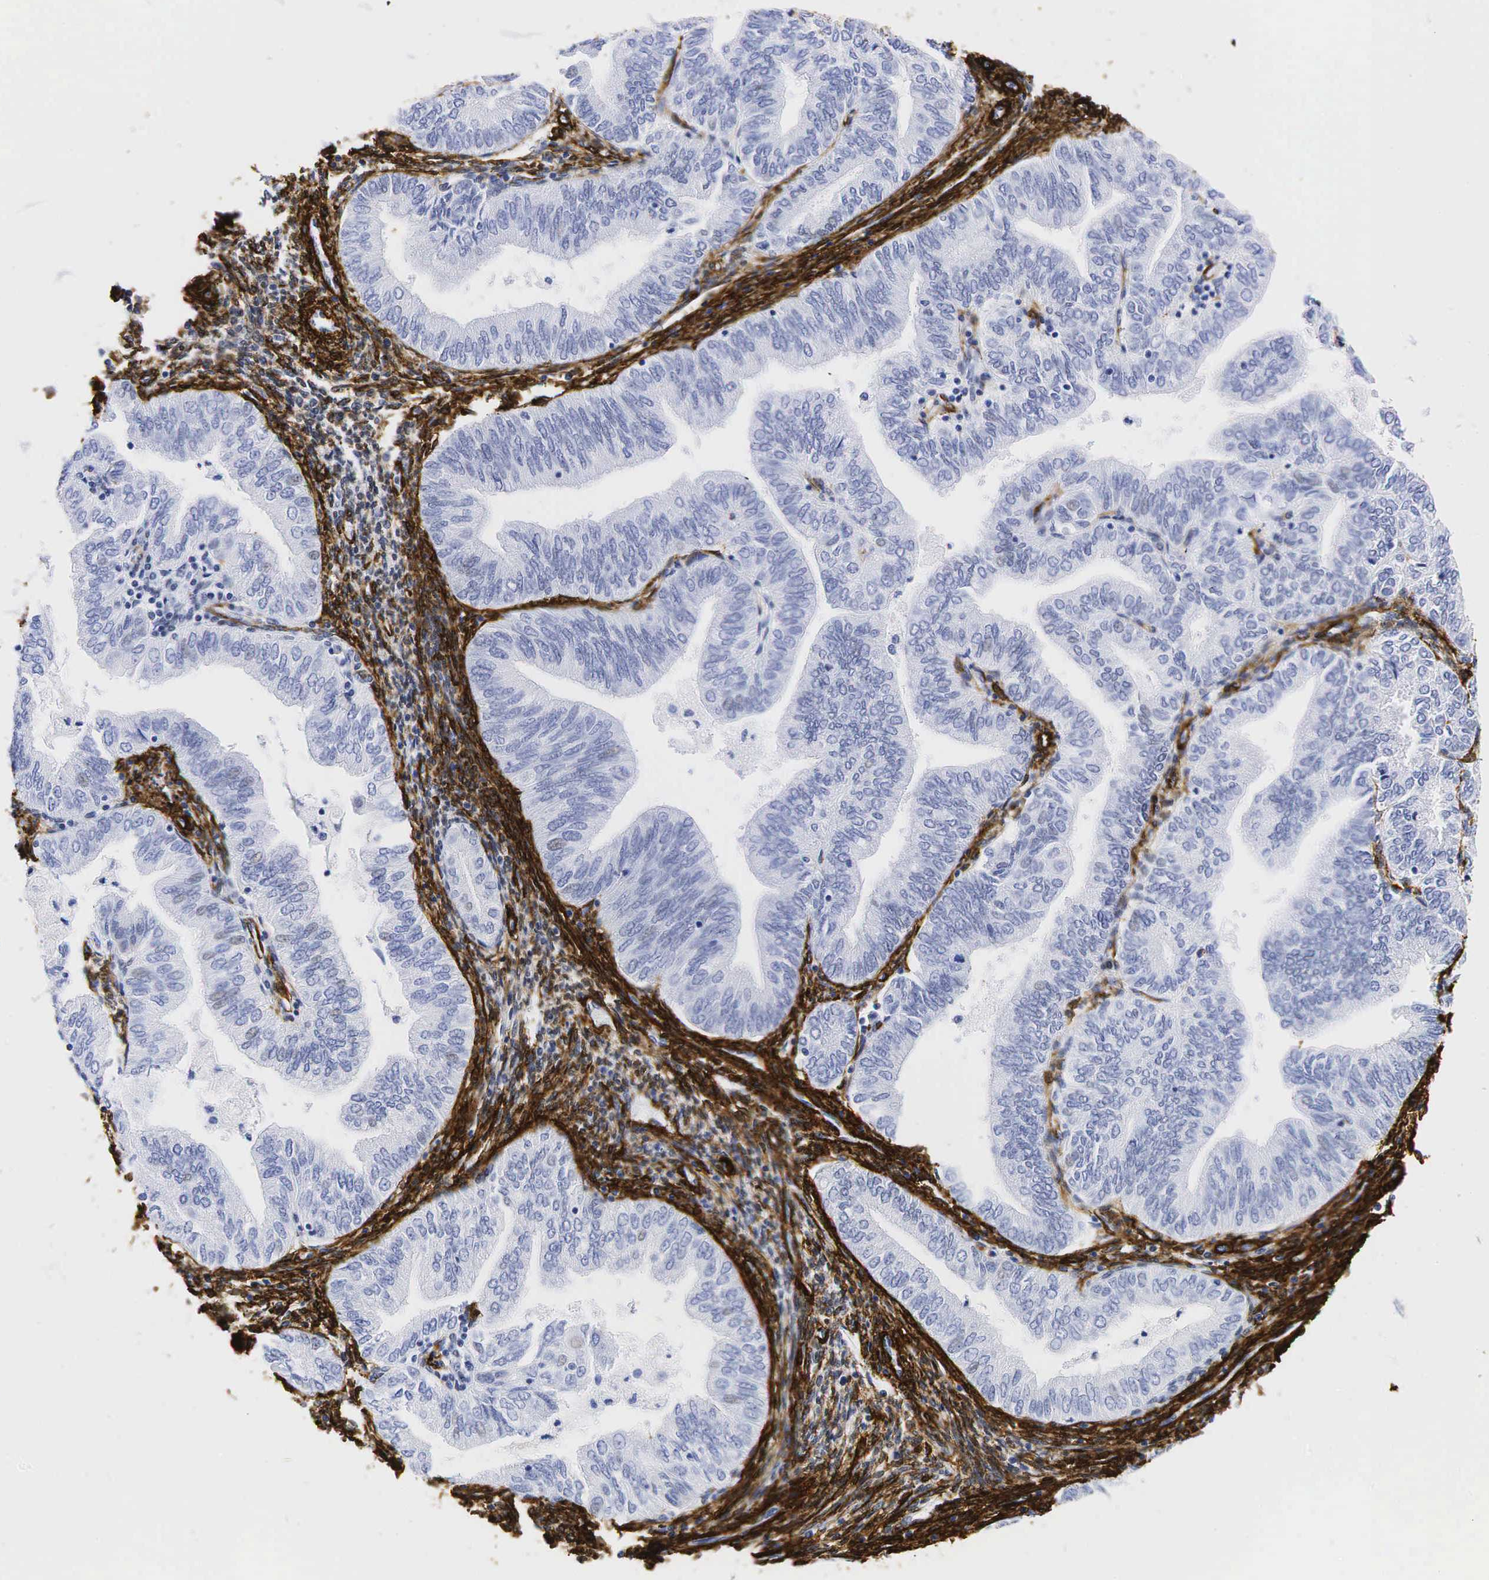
{"staining": {"intensity": "negative", "quantity": "none", "location": "none"}, "tissue": "endometrial cancer", "cell_type": "Tumor cells", "image_type": "cancer", "snomed": [{"axis": "morphology", "description": "Adenocarcinoma, NOS"}, {"axis": "topography", "description": "Endometrium"}], "caption": "Protein analysis of adenocarcinoma (endometrial) displays no significant positivity in tumor cells.", "gene": "ACTA2", "patient": {"sex": "female", "age": 51}}